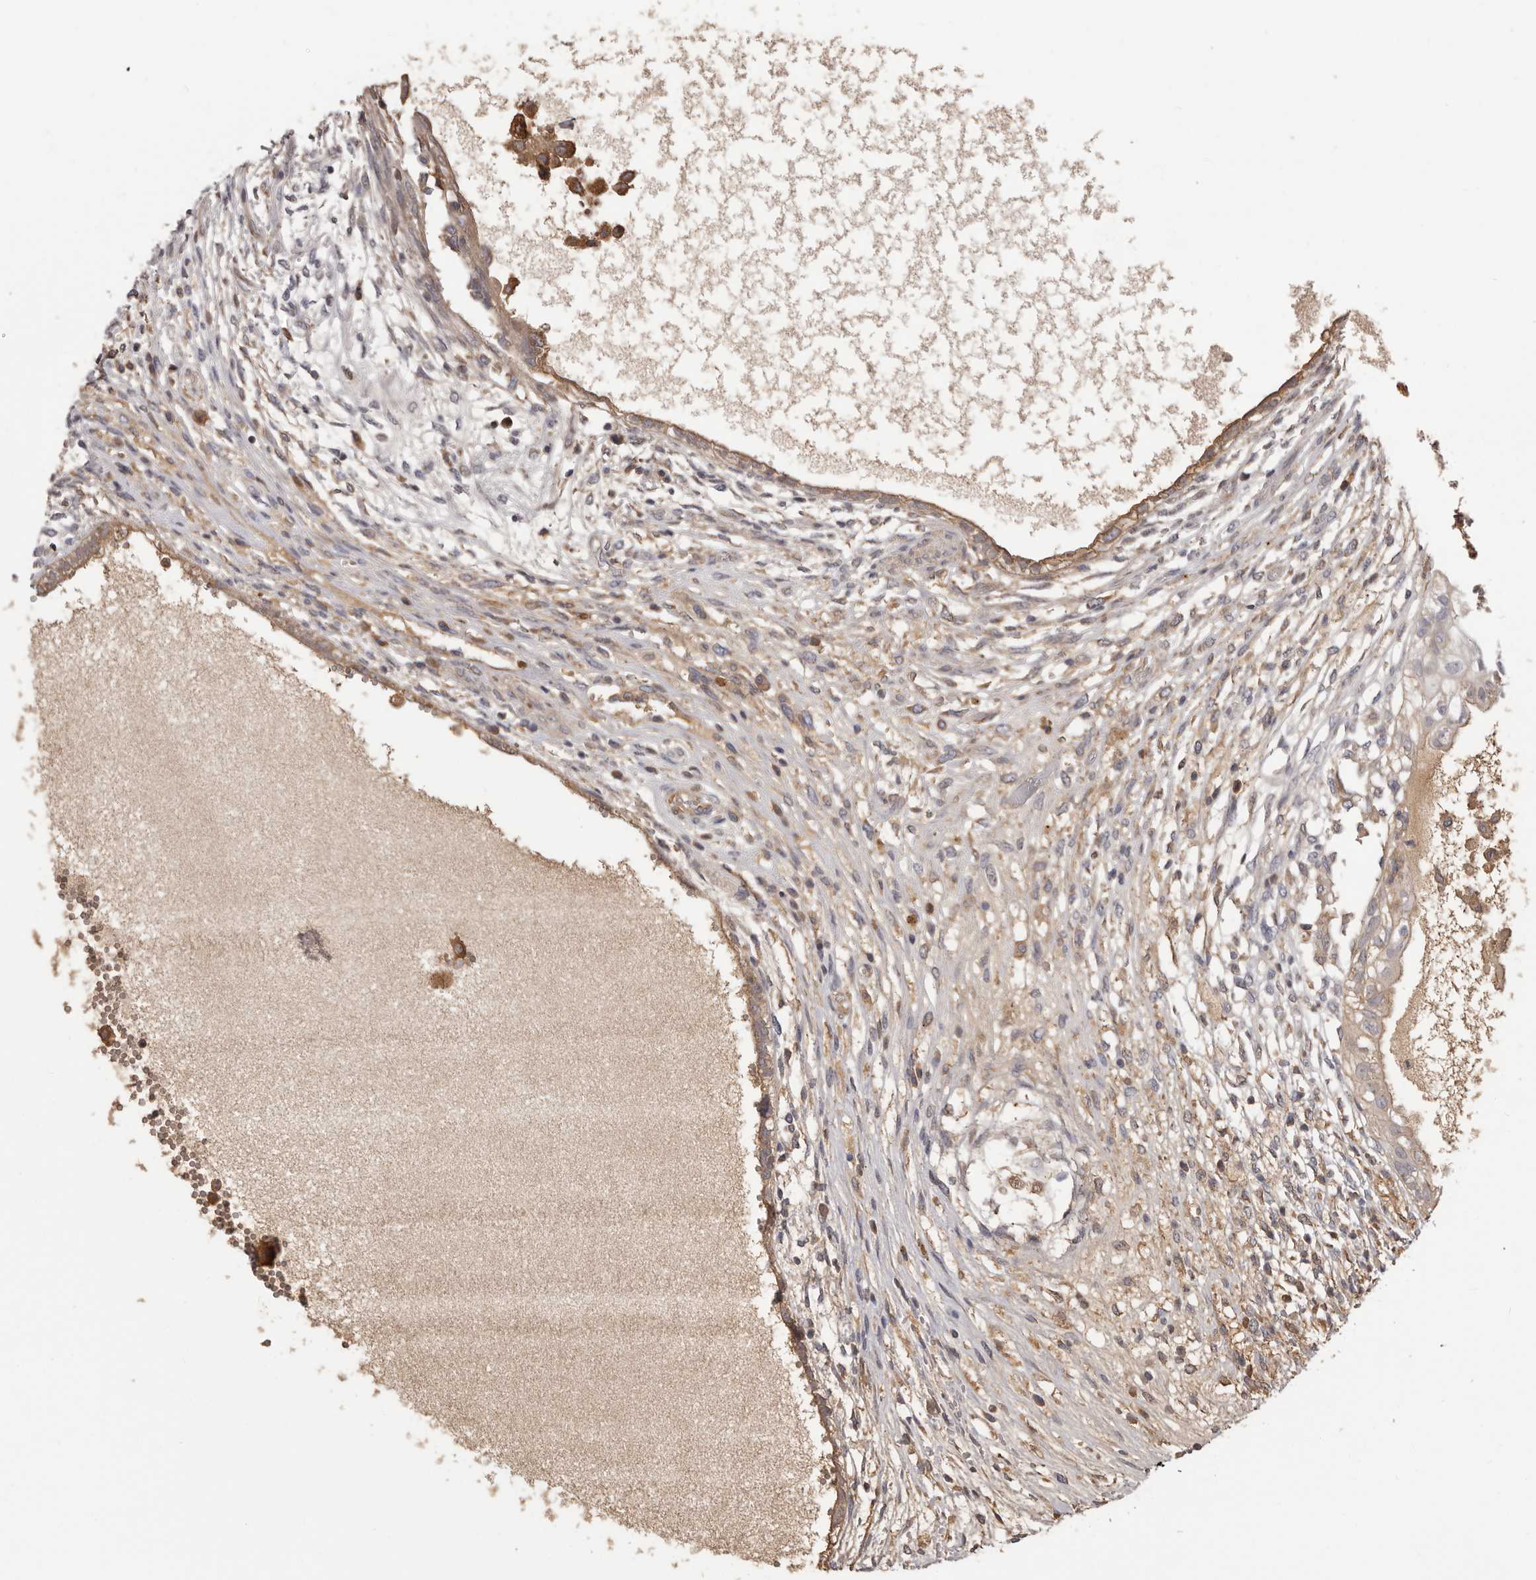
{"staining": {"intensity": "moderate", "quantity": ">75%", "location": "cytoplasmic/membranous"}, "tissue": "testis cancer", "cell_type": "Tumor cells", "image_type": "cancer", "snomed": [{"axis": "morphology", "description": "Carcinoma, Embryonal, NOS"}, {"axis": "topography", "description": "Testis"}], "caption": "Immunohistochemistry histopathology image of human embryonal carcinoma (testis) stained for a protein (brown), which demonstrates medium levels of moderate cytoplasmic/membranous staining in approximately >75% of tumor cells.", "gene": "OTUD3", "patient": {"sex": "male", "age": 26}}